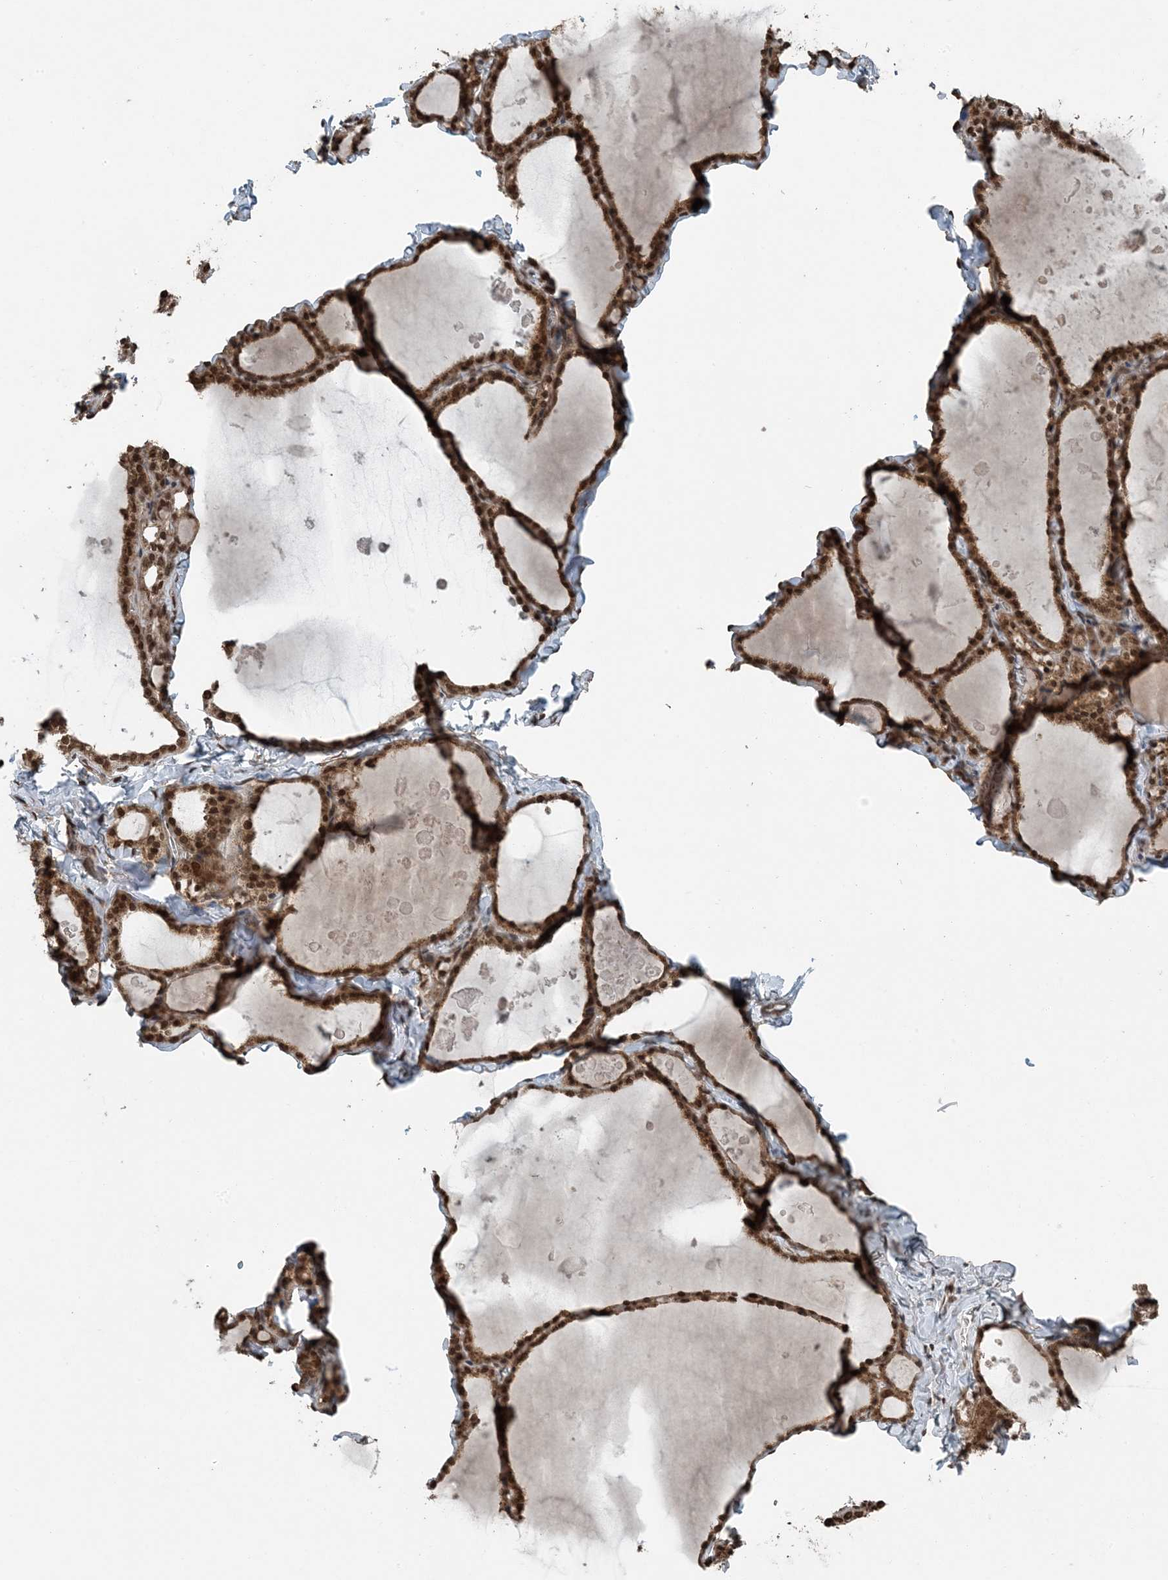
{"staining": {"intensity": "moderate", "quantity": ">75%", "location": "cytoplasmic/membranous,nuclear"}, "tissue": "thyroid gland", "cell_type": "Glandular cells", "image_type": "normal", "snomed": [{"axis": "morphology", "description": "Normal tissue, NOS"}, {"axis": "topography", "description": "Thyroid gland"}], "caption": "Normal thyroid gland was stained to show a protein in brown. There is medium levels of moderate cytoplasmic/membranous,nuclear positivity in about >75% of glandular cells. (DAB IHC, brown staining for protein, blue staining for nuclei).", "gene": "ZFAND2B", "patient": {"sex": "male", "age": 56}}